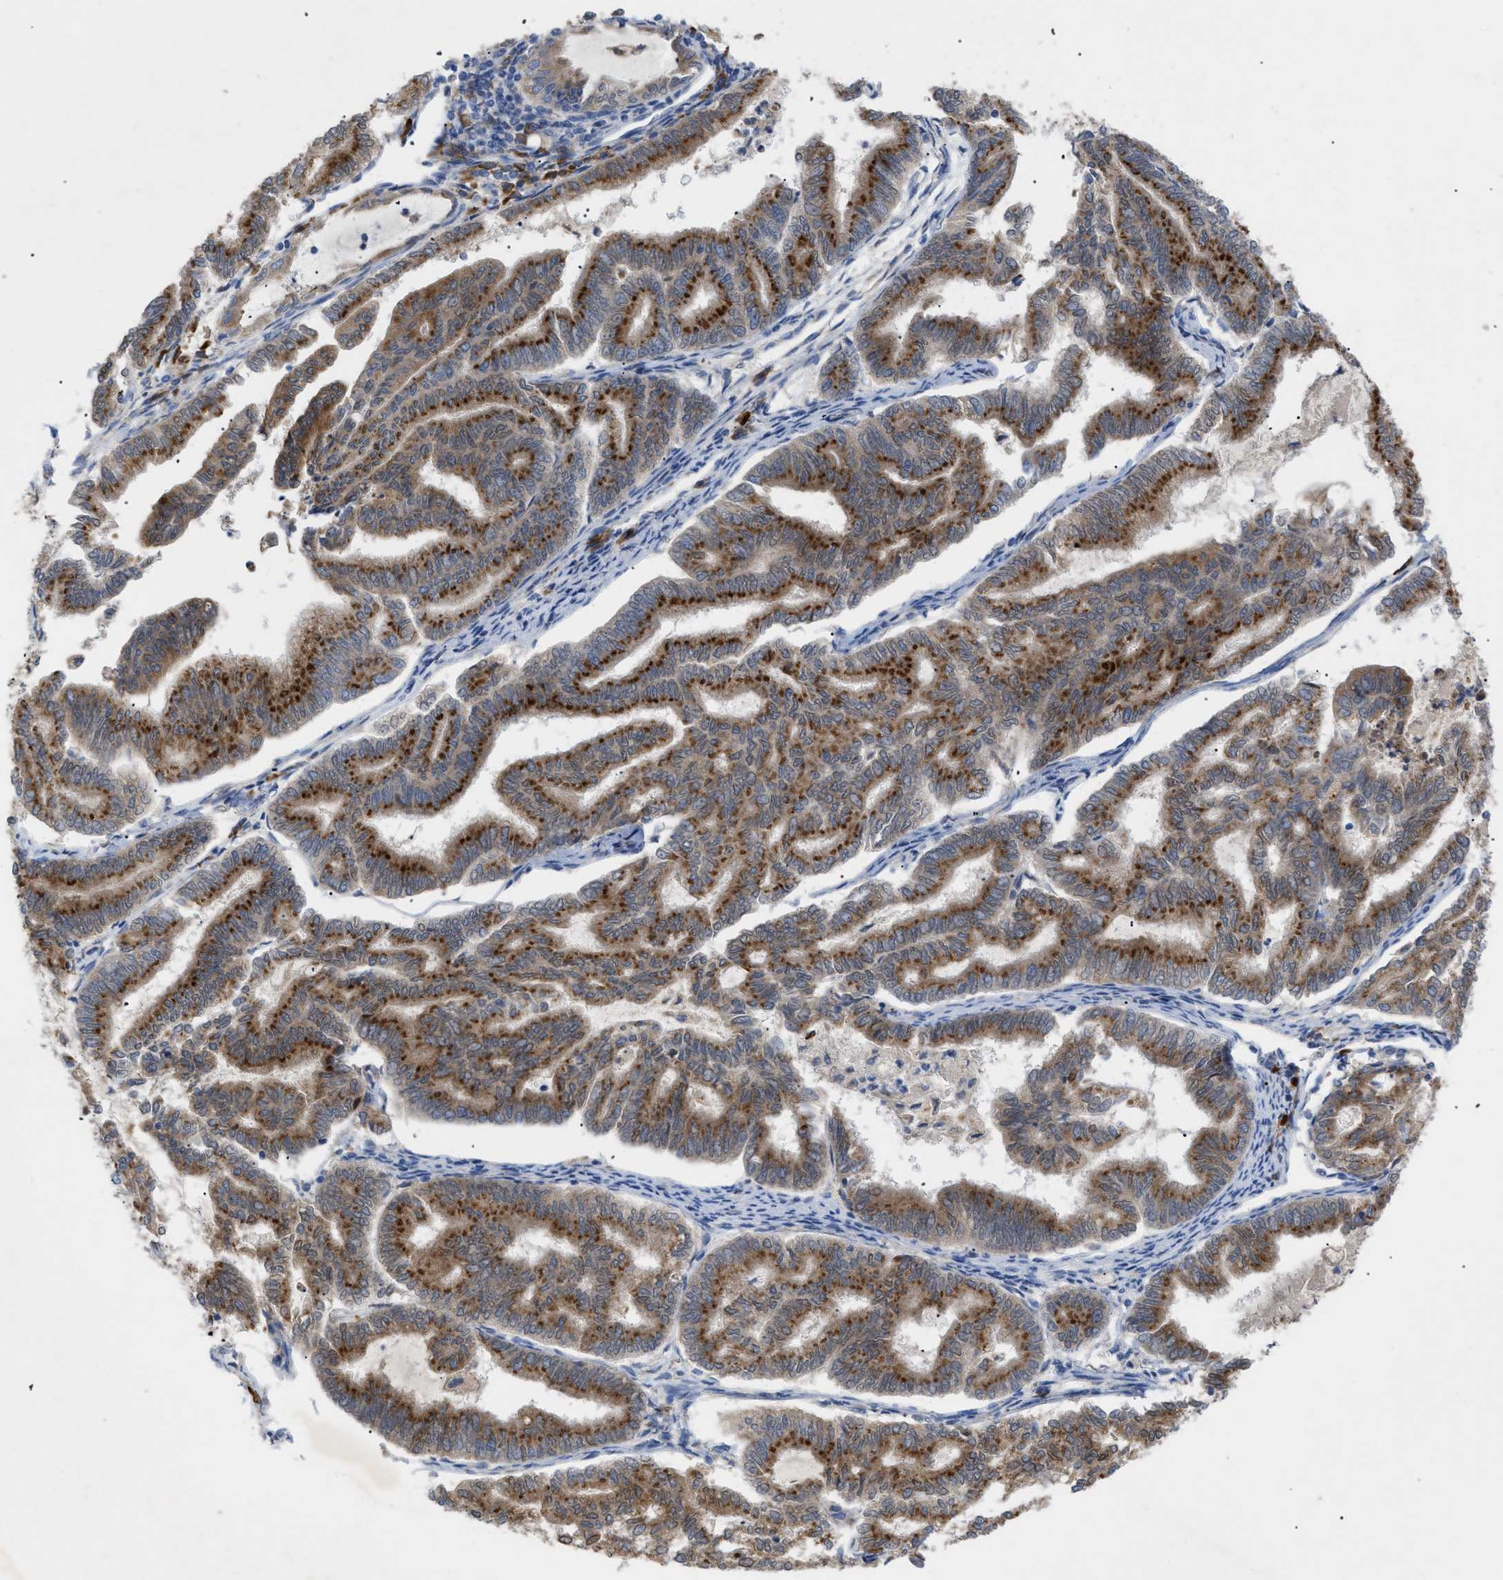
{"staining": {"intensity": "strong", "quantity": ">75%", "location": "cytoplasmic/membranous"}, "tissue": "endometrial cancer", "cell_type": "Tumor cells", "image_type": "cancer", "snomed": [{"axis": "morphology", "description": "Adenocarcinoma, NOS"}, {"axis": "topography", "description": "Endometrium"}], "caption": "Immunohistochemical staining of human endometrial adenocarcinoma reveals high levels of strong cytoplasmic/membranous positivity in approximately >75% of tumor cells.", "gene": "SLC50A1", "patient": {"sex": "female", "age": 79}}